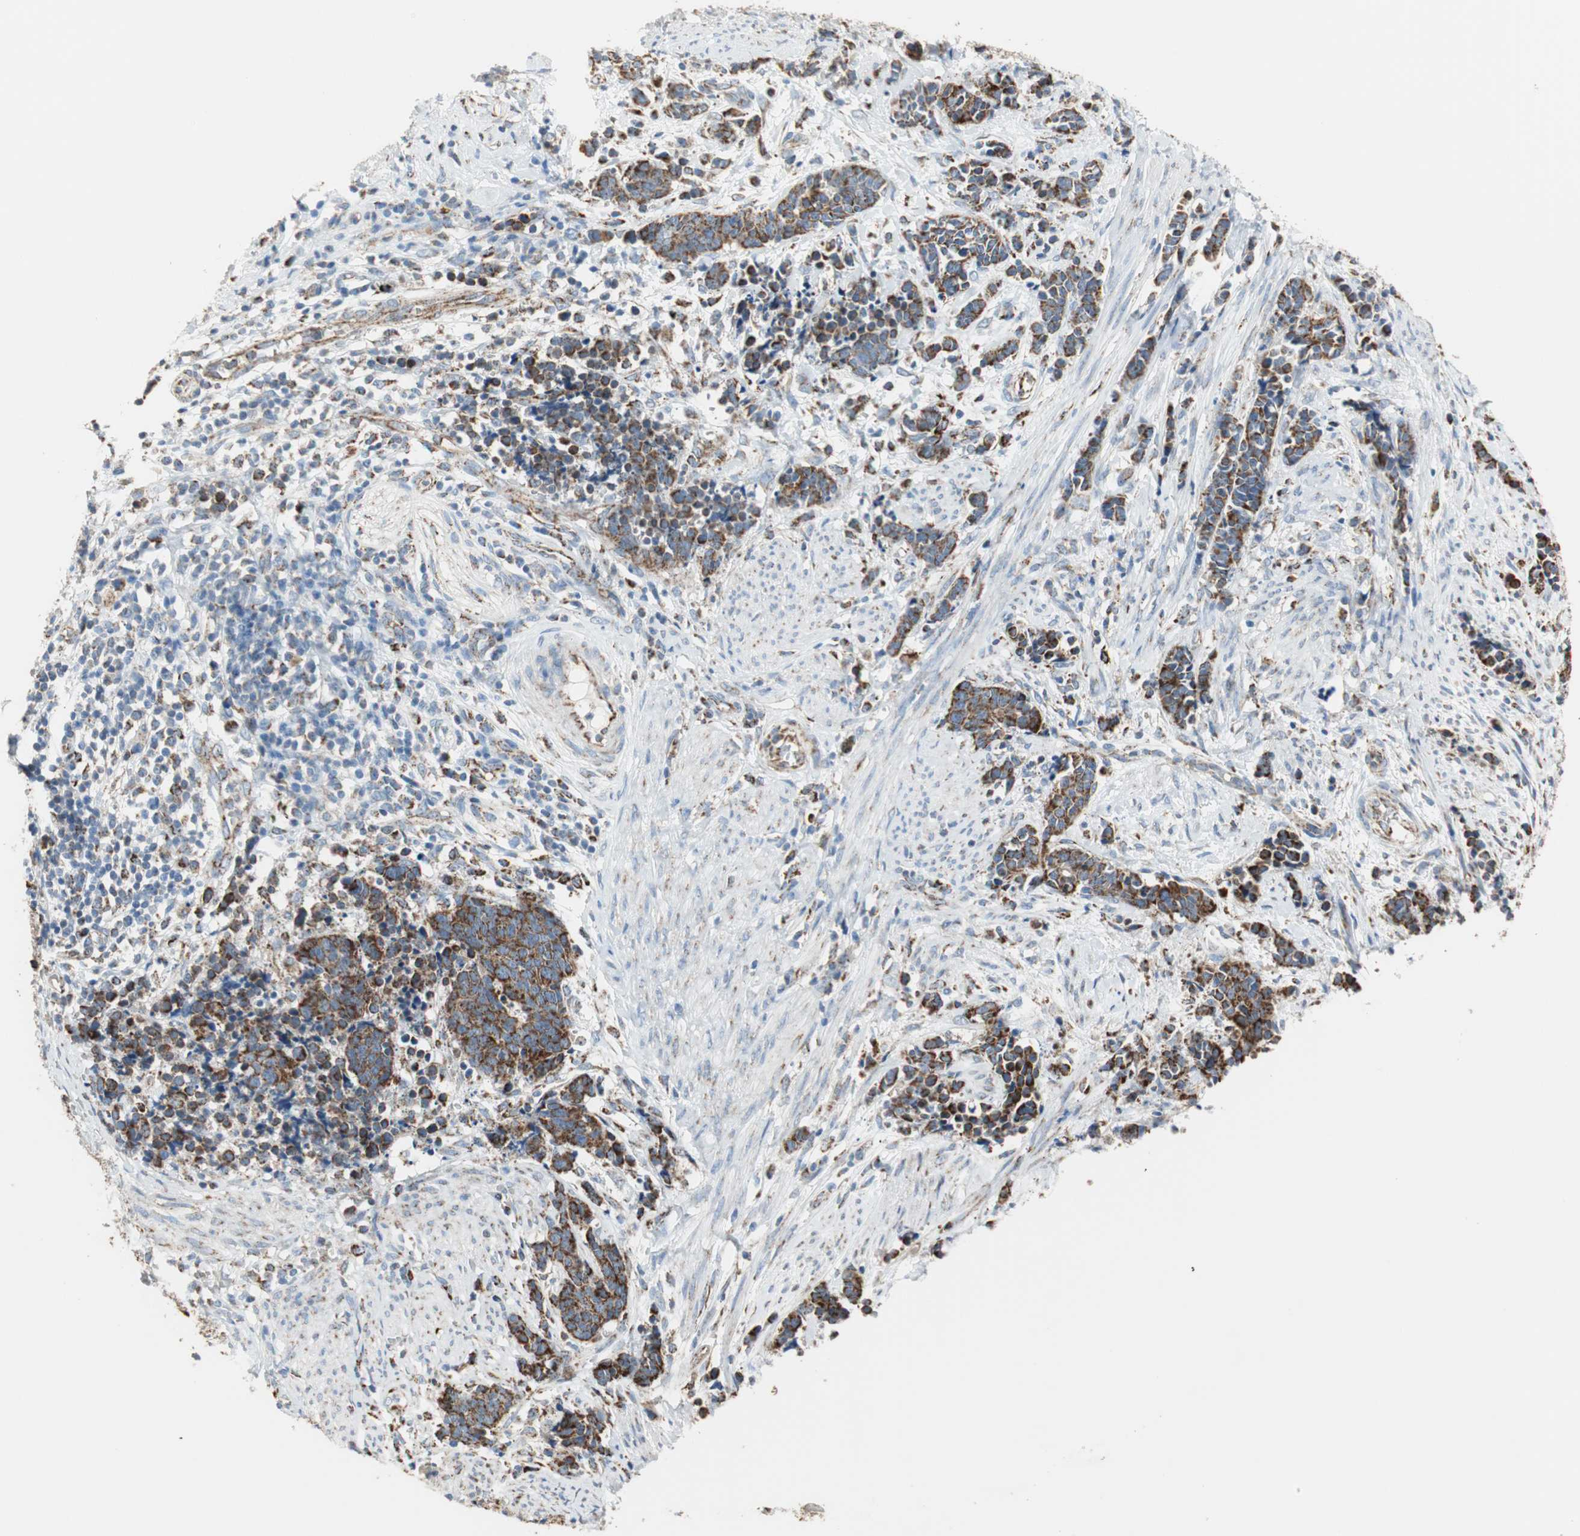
{"staining": {"intensity": "strong", "quantity": ">75%", "location": "cytoplasmic/membranous"}, "tissue": "cervical cancer", "cell_type": "Tumor cells", "image_type": "cancer", "snomed": [{"axis": "morphology", "description": "Squamous cell carcinoma, NOS"}, {"axis": "topography", "description": "Cervix"}], "caption": "Strong cytoplasmic/membranous protein positivity is present in approximately >75% of tumor cells in squamous cell carcinoma (cervical).", "gene": "TST", "patient": {"sex": "female", "age": 35}}